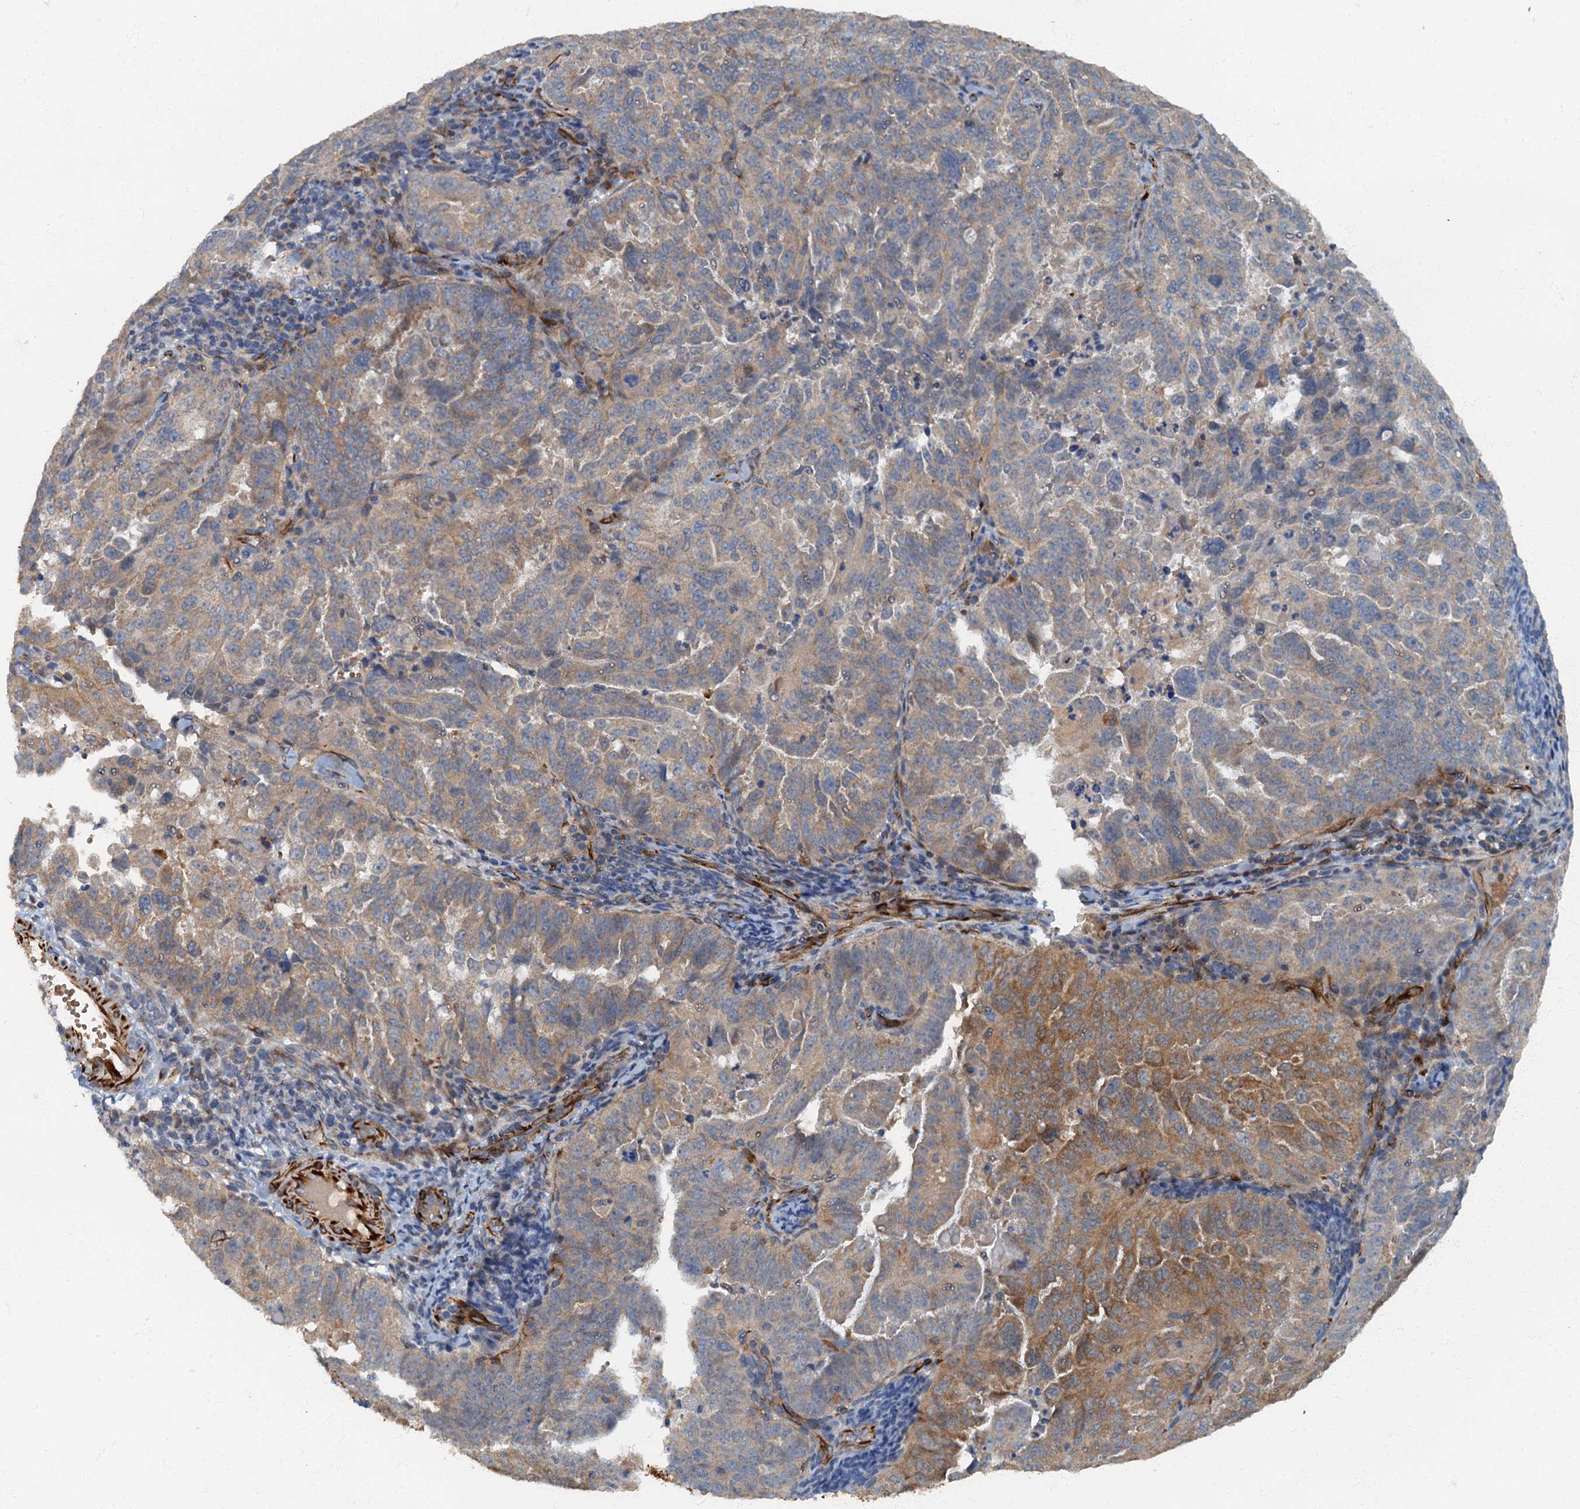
{"staining": {"intensity": "moderate", "quantity": "25%-75%", "location": "cytoplasmic/membranous"}, "tissue": "endometrial cancer", "cell_type": "Tumor cells", "image_type": "cancer", "snomed": [{"axis": "morphology", "description": "Adenocarcinoma, NOS"}, {"axis": "topography", "description": "Endometrium"}], "caption": "Endometrial adenocarcinoma was stained to show a protein in brown. There is medium levels of moderate cytoplasmic/membranous staining in approximately 25%-75% of tumor cells.", "gene": "ARL11", "patient": {"sex": "female", "age": 65}}